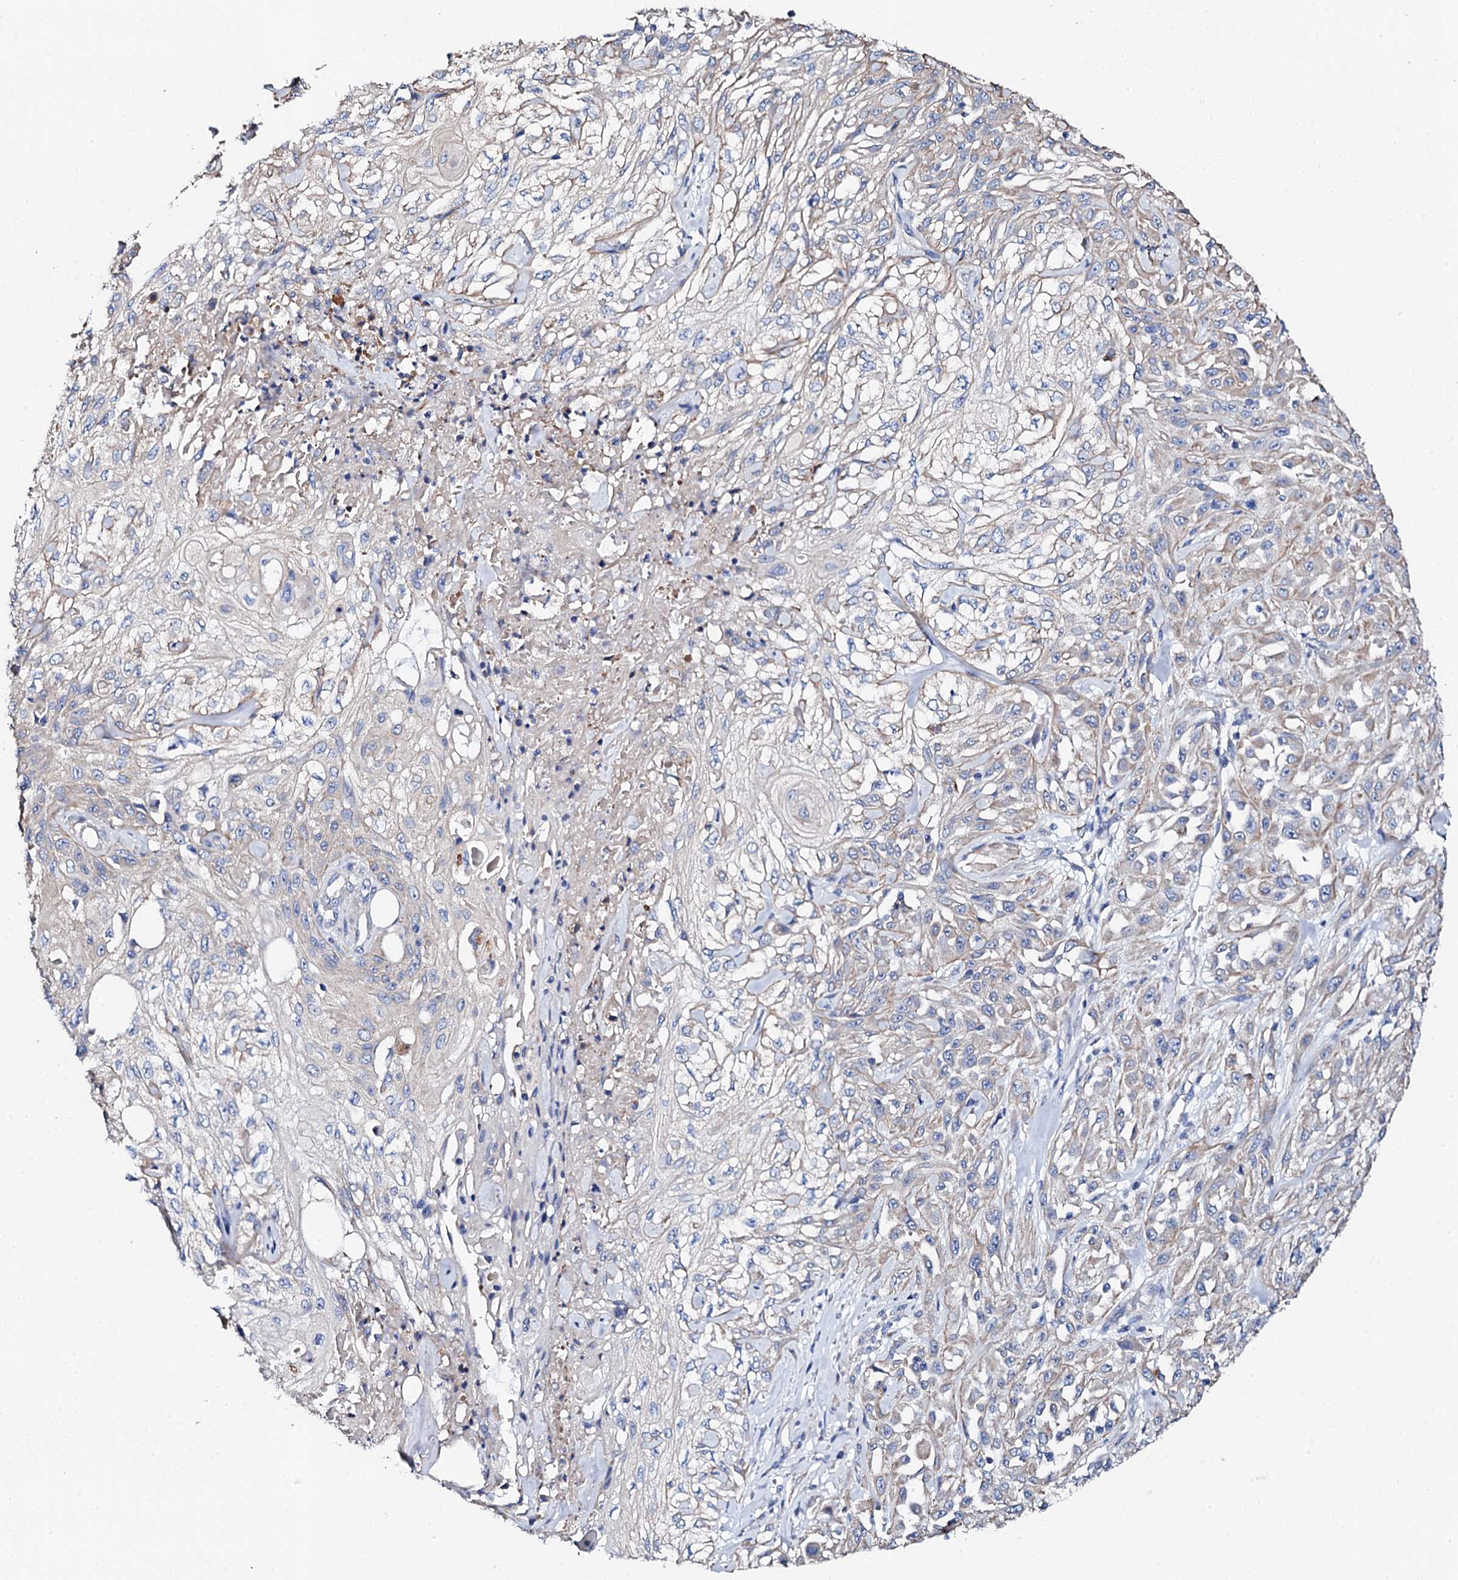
{"staining": {"intensity": "weak", "quantity": "<25%", "location": "cytoplasmic/membranous"}, "tissue": "skin cancer", "cell_type": "Tumor cells", "image_type": "cancer", "snomed": [{"axis": "morphology", "description": "Squamous cell carcinoma, NOS"}, {"axis": "morphology", "description": "Squamous cell carcinoma, metastatic, NOS"}, {"axis": "topography", "description": "Skin"}, {"axis": "topography", "description": "Lymph node"}], "caption": "Photomicrograph shows no significant protein expression in tumor cells of skin cancer (metastatic squamous cell carcinoma).", "gene": "KLHL32", "patient": {"sex": "male", "age": 75}}